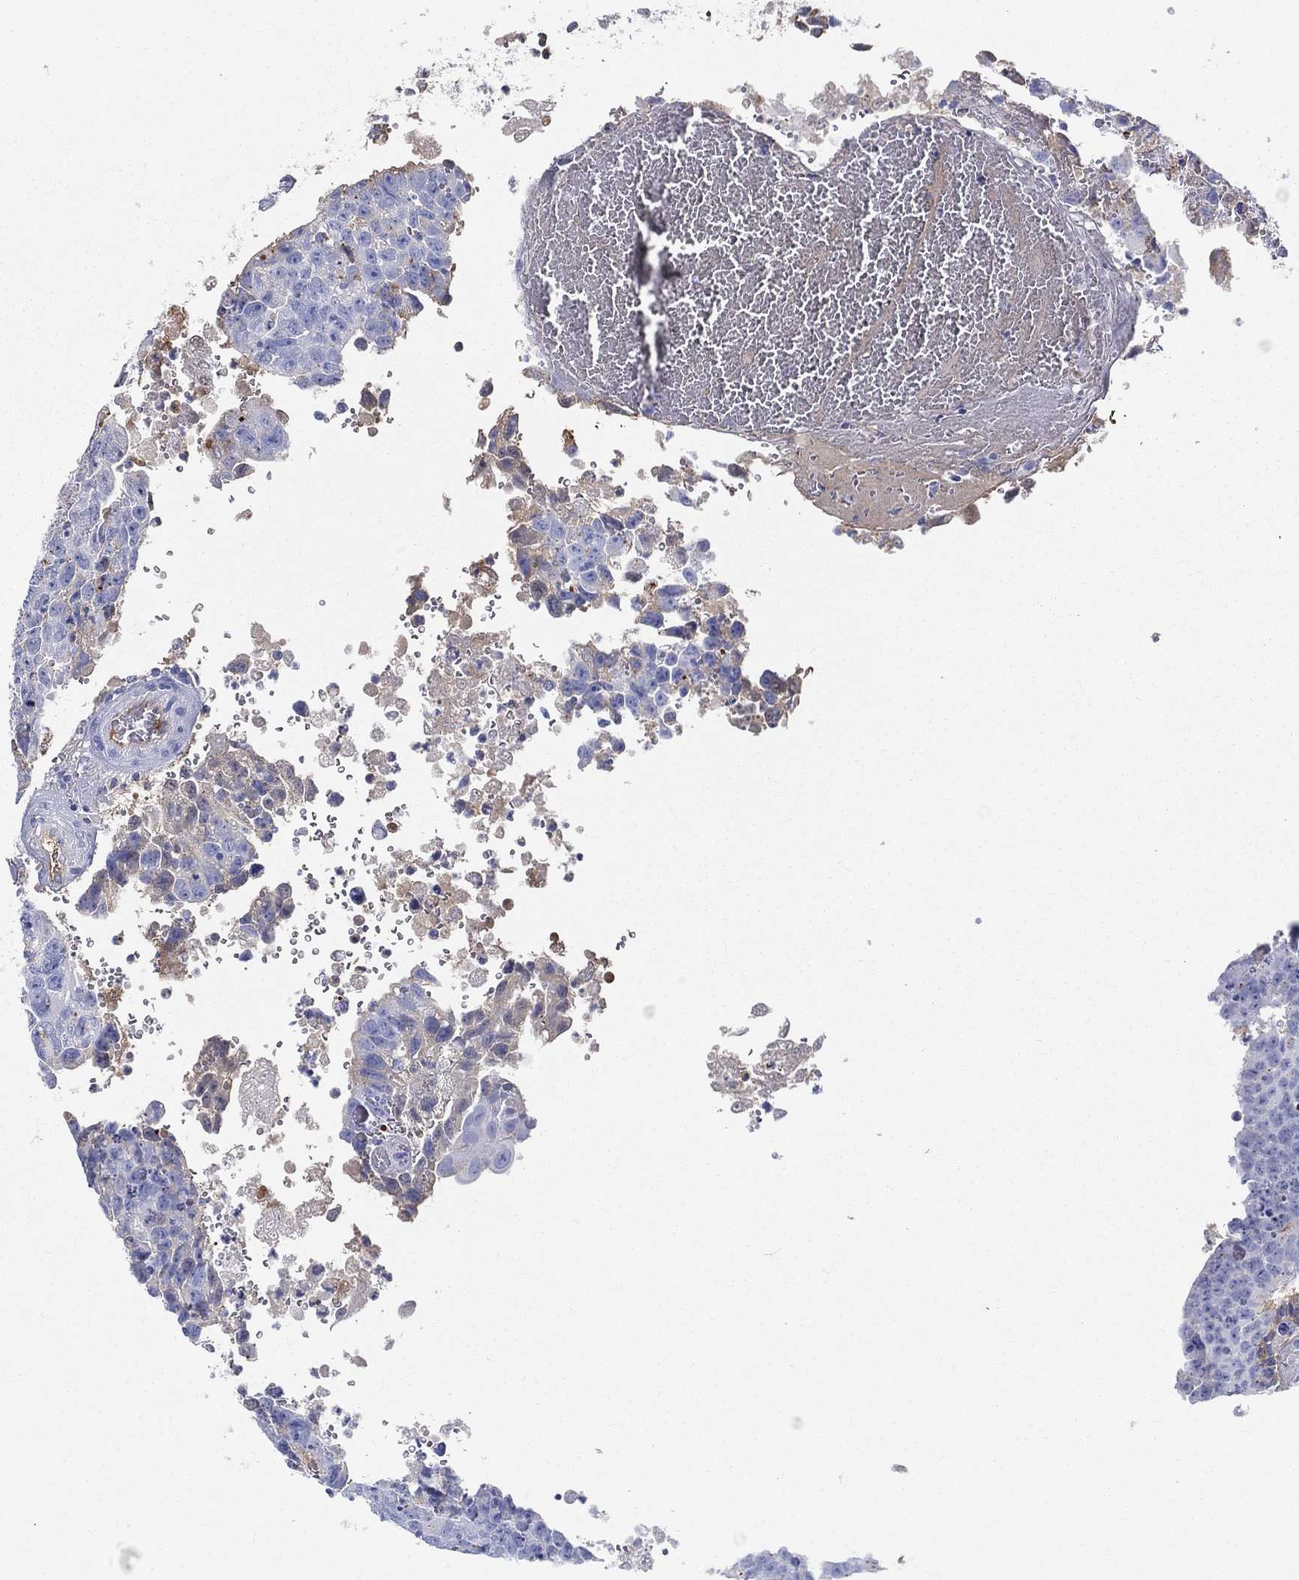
{"staining": {"intensity": "negative", "quantity": "none", "location": "none"}, "tissue": "testis cancer", "cell_type": "Tumor cells", "image_type": "cancer", "snomed": [{"axis": "morphology", "description": "Carcinoma, Embryonal, NOS"}, {"axis": "topography", "description": "Testis"}], "caption": "Immunohistochemistry (IHC) micrograph of neoplastic tissue: embryonal carcinoma (testis) stained with DAB (3,3'-diaminobenzidine) exhibits no significant protein positivity in tumor cells.", "gene": "IFNB1", "patient": {"sex": "male", "age": 24}}